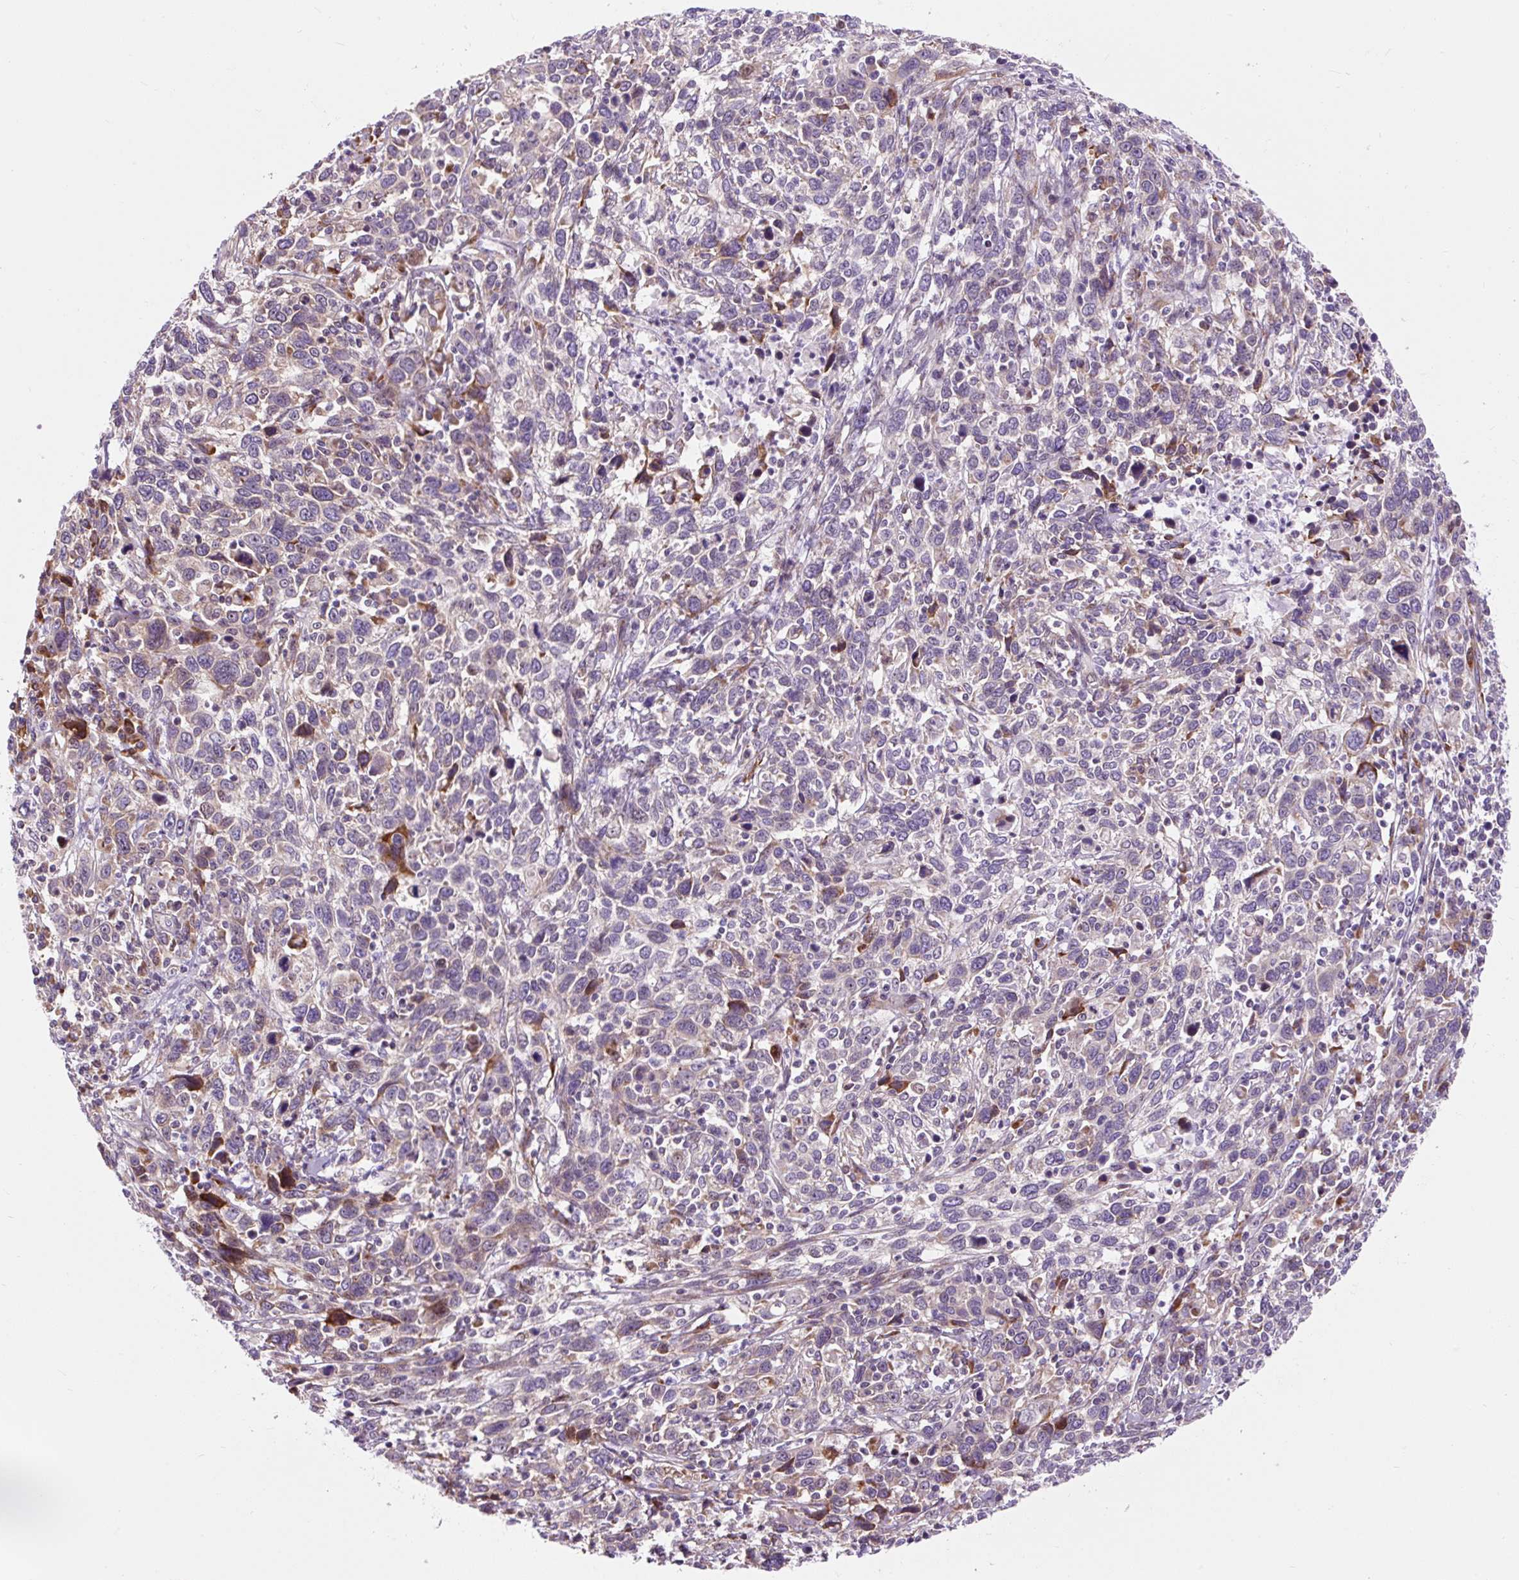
{"staining": {"intensity": "moderate", "quantity": "25%-75%", "location": "cytoplasmic/membranous"}, "tissue": "cervical cancer", "cell_type": "Tumor cells", "image_type": "cancer", "snomed": [{"axis": "morphology", "description": "Squamous cell carcinoma, NOS"}, {"axis": "topography", "description": "Cervix"}], "caption": "A photomicrograph of cervical cancer (squamous cell carcinoma) stained for a protein displays moderate cytoplasmic/membranous brown staining in tumor cells.", "gene": "CISD3", "patient": {"sex": "female", "age": 46}}